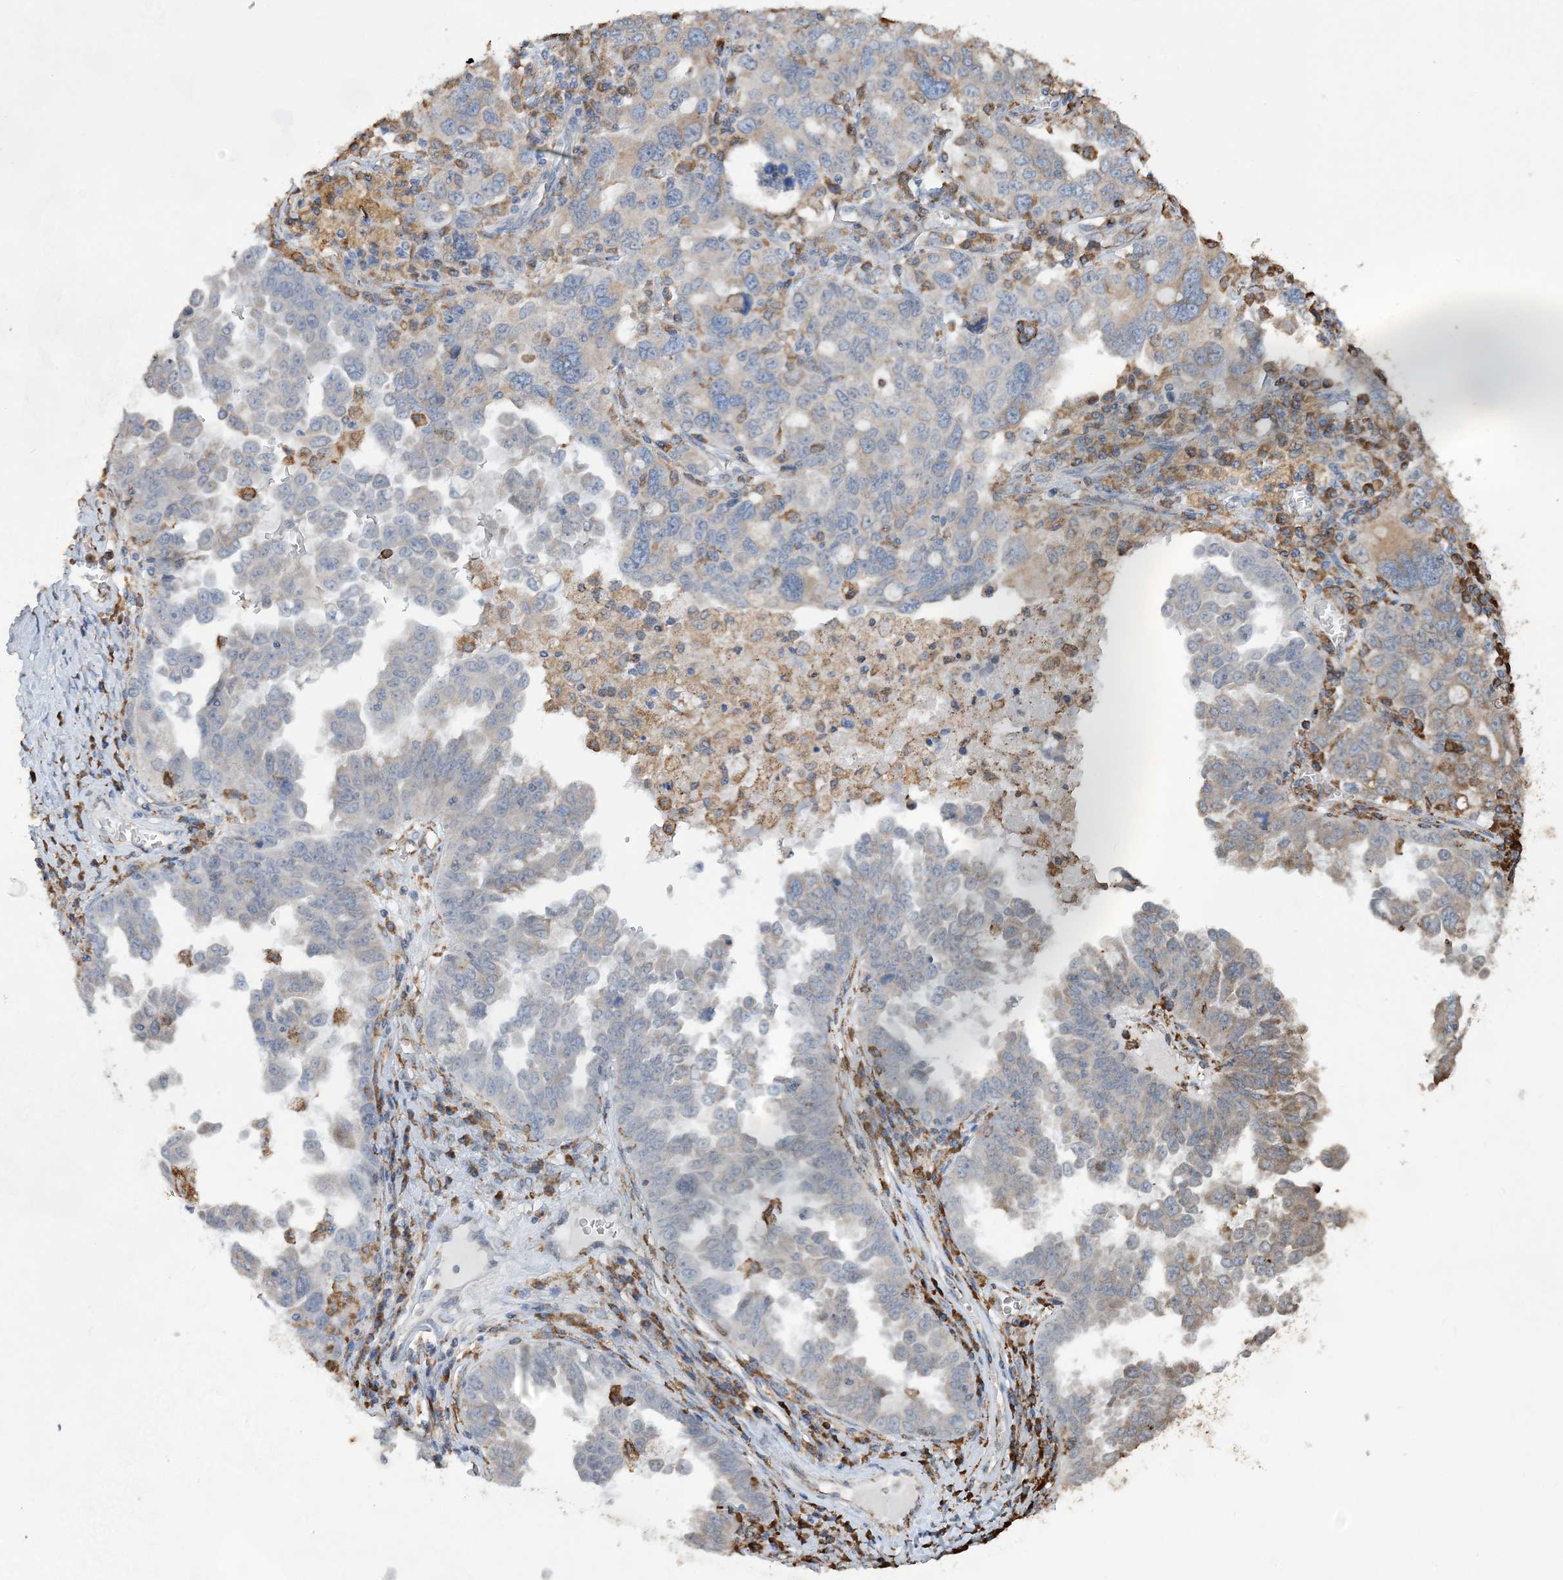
{"staining": {"intensity": "weak", "quantity": "<25%", "location": "cytoplasmic/membranous"}, "tissue": "ovarian cancer", "cell_type": "Tumor cells", "image_type": "cancer", "snomed": [{"axis": "morphology", "description": "Carcinoma, endometroid"}, {"axis": "topography", "description": "Ovary"}], "caption": "Ovarian cancer (endometroid carcinoma) was stained to show a protein in brown. There is no significant expression in tumor cells.", "gene": "WDR12", "patient": {"sex": "female", "age": 62}}